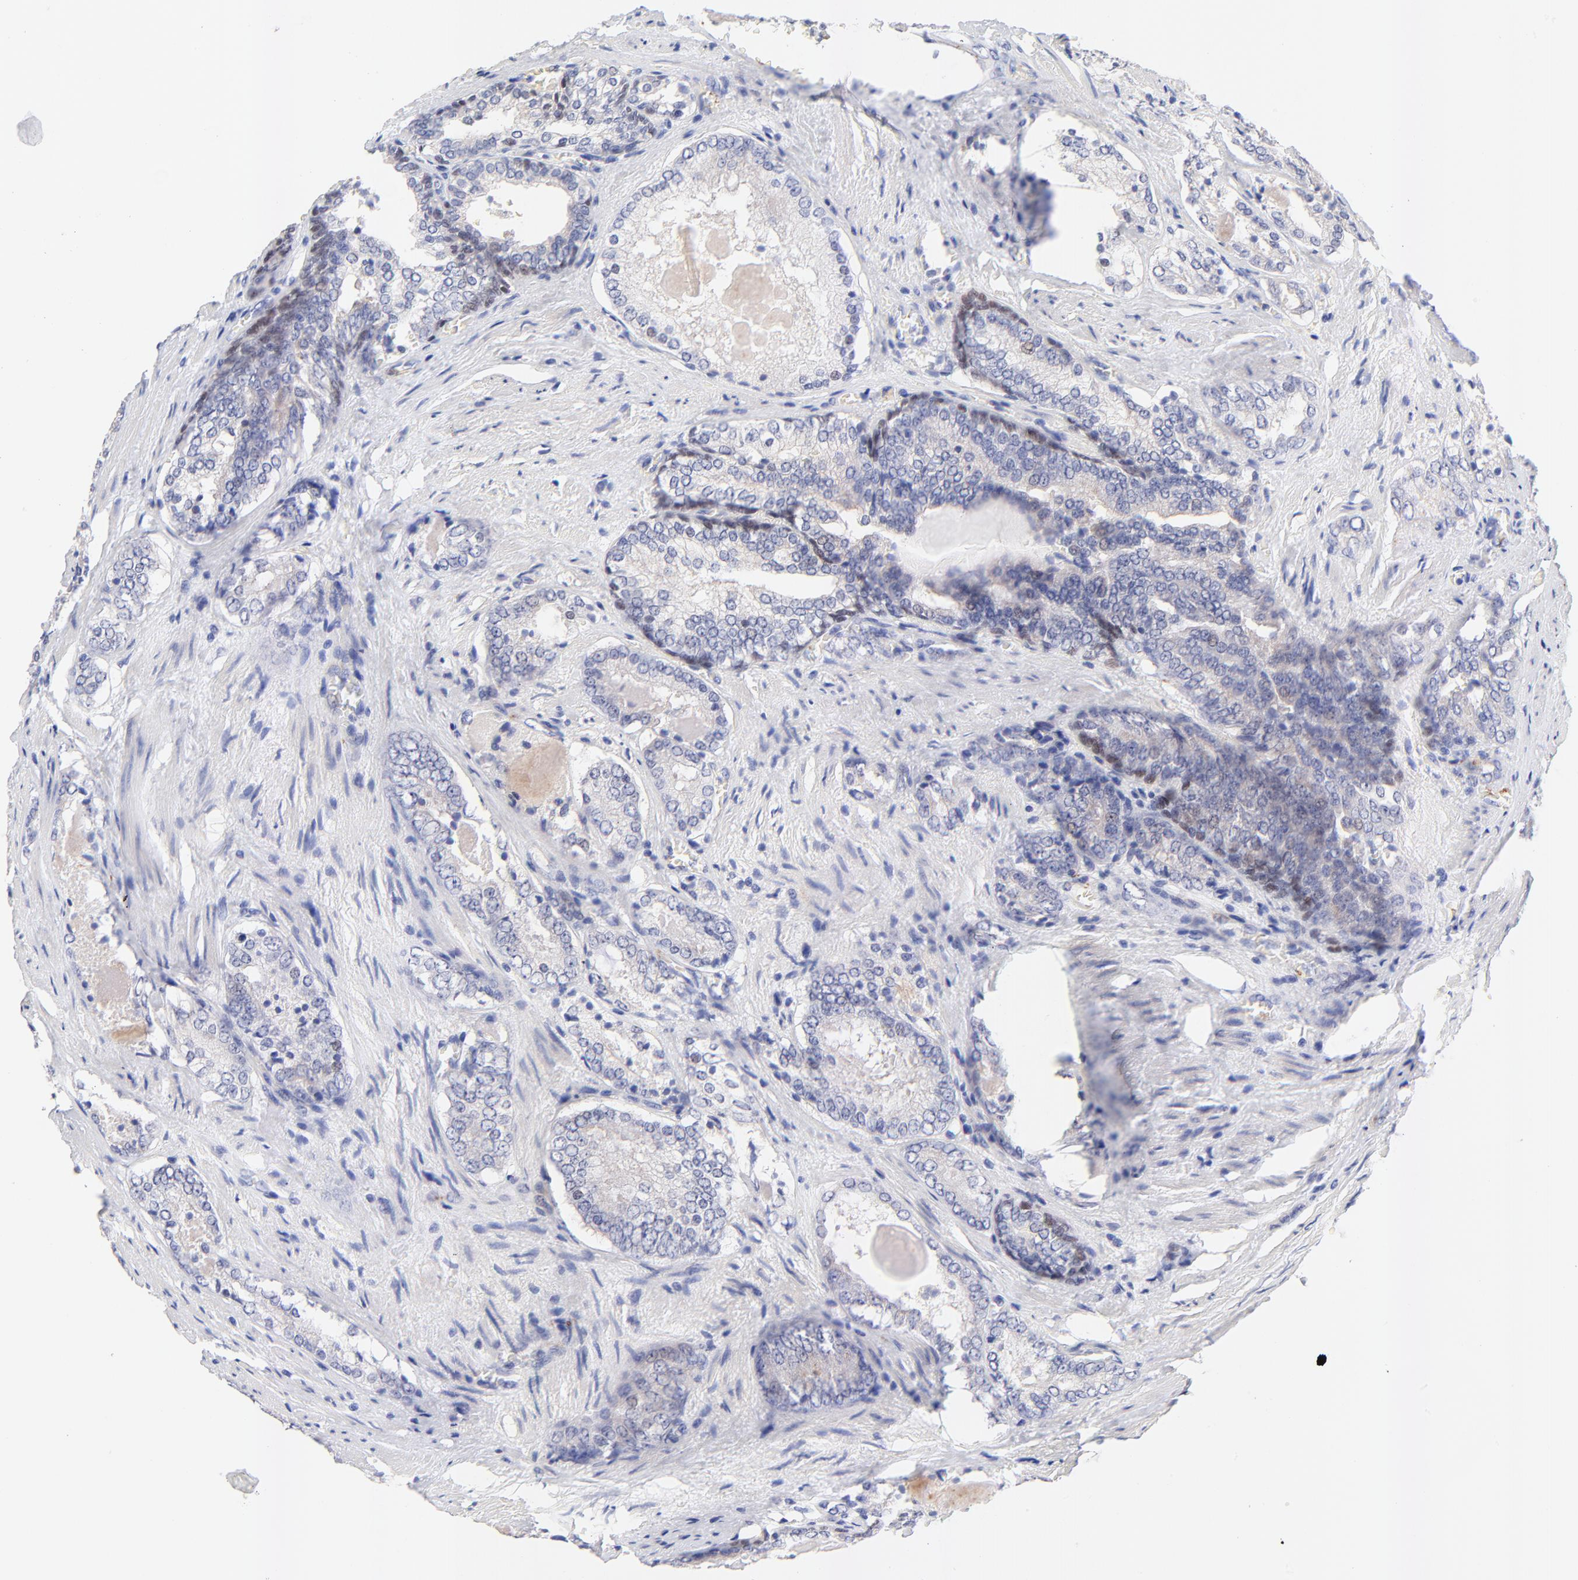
{"staining": {"intensity": "negative", "quantity": "none", "location": "none"}, "tissue": "prostate cancer", "cell_type": "Tumor cells", "image_type": "cancer", "snomed": [{"axis": "morphology", "description": "Adenocarcinoma, Medium grade"}, {"axis": "topography", "description": "Prostate"}], "caption": "This is a photomicrograph of immunohistochemistry (IHC) staining of adenocarcinoma (medium-grade) (prostate), which shows no positivity in tumor cells. Brightfield microscopy of IHC stained with DAB (3,3'-diaminobenzidine) (brown) and hematoxylin (blue), captured at high magnification.", "gene": "FAM117B", "patient": {"sex": "male", "age": 60}}